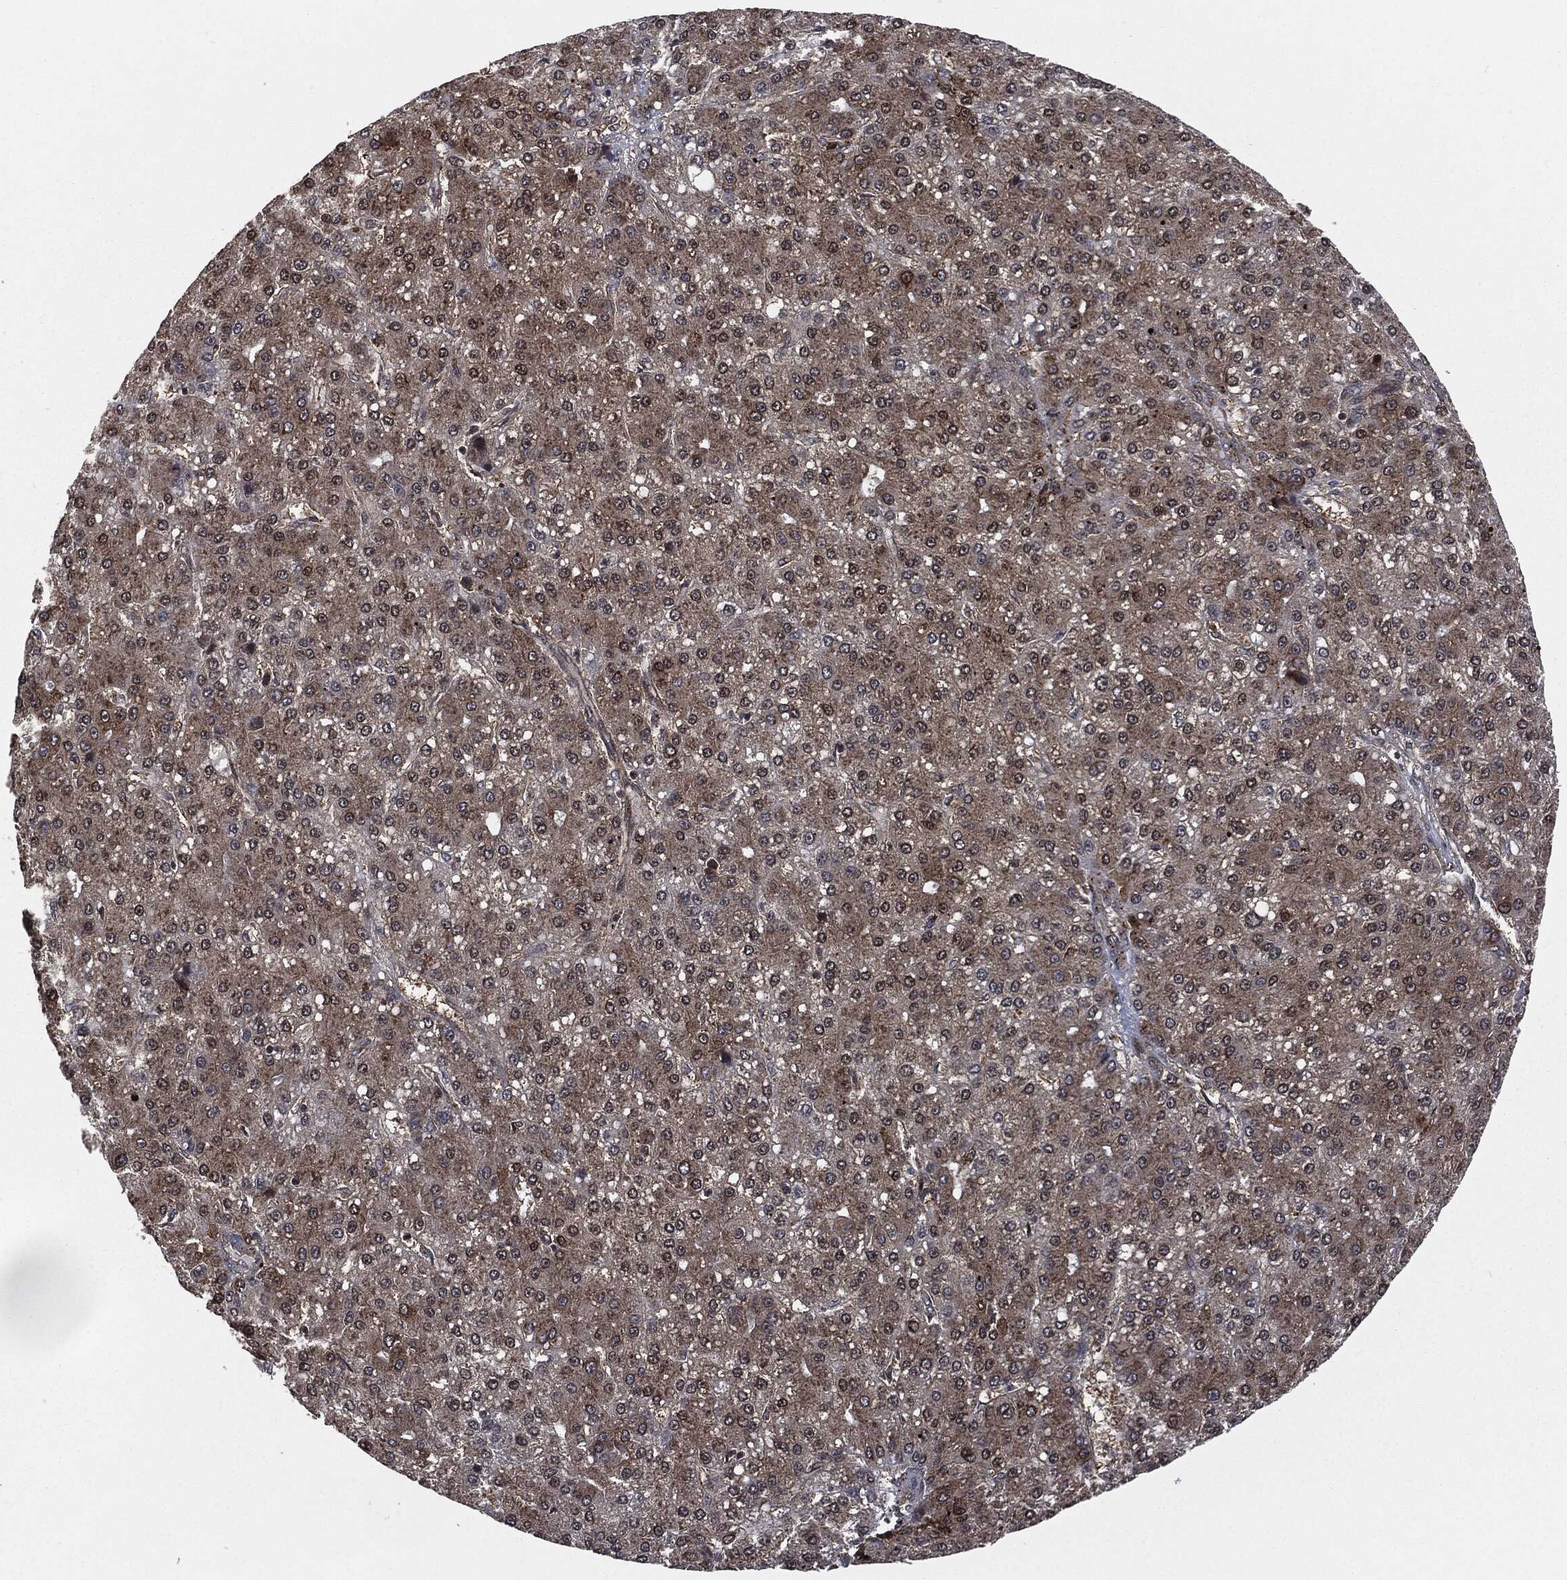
{"staining": {"intensity": "moderate", "quantity": ">75%", "location": "cytoplasmic/membranous"}, "tissue": "liver cancer", "cell_type": "Tumor cells", "image_type": "cancer", "snomed": [{"axis": "morphology", "description": "Carcinoma, Hepatocellular, NOS"}, {"axis": "topography", "description": "Liver"}], "caption": "Liver cancer (hepatocellular carcinoma) tissue demonstrates moderate cytoplasmic/membranous staining in approximately >75% of tumor cells", "gene": "HRAS", "patient": {"sex": "male", "age": 67}}